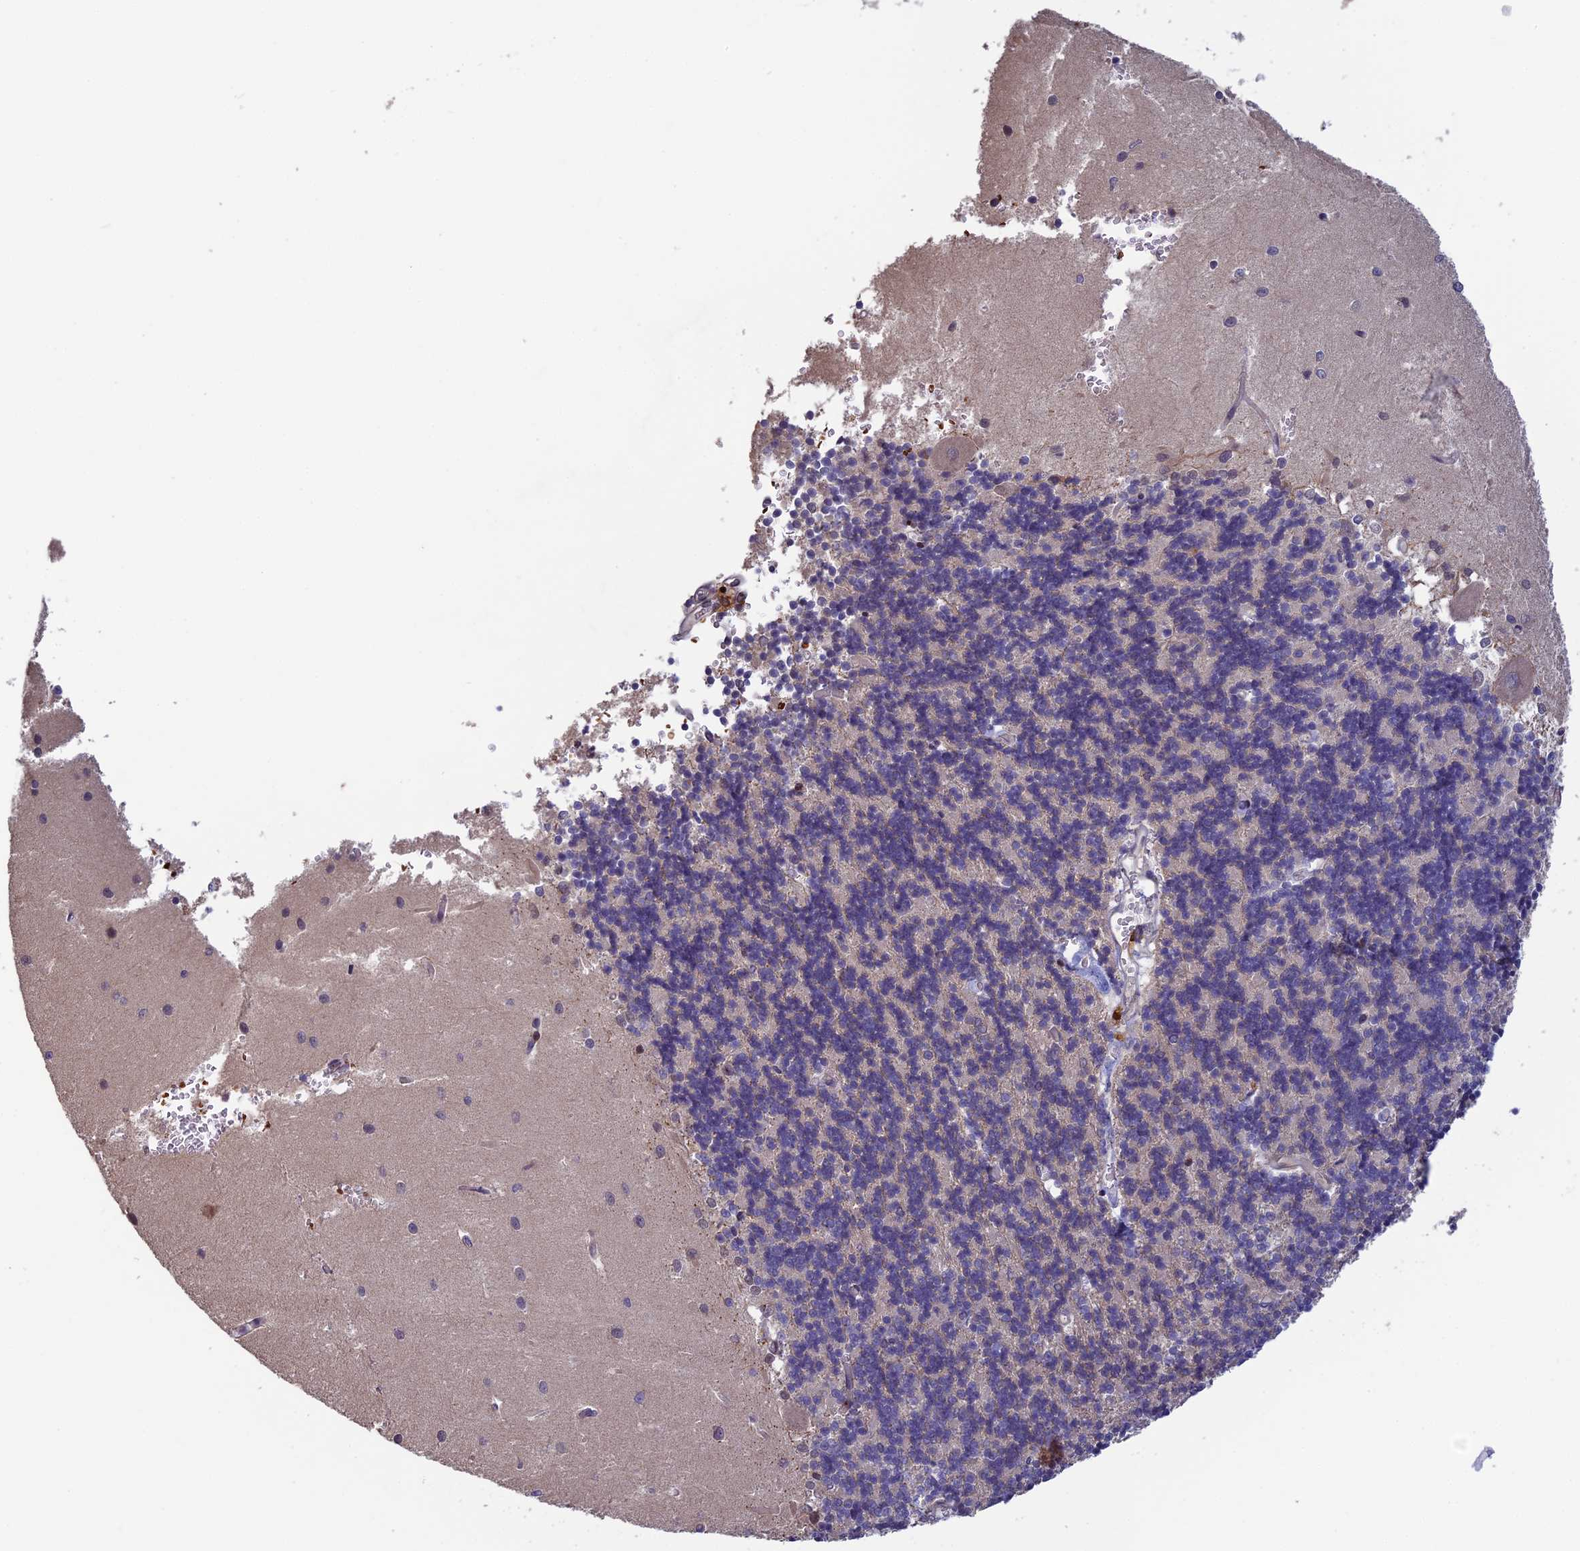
{"staining": {"intensity": "negative", "quantity": "none", "location": "none"}, "tissue": "cerebellum", "cell_type": "Cells in granular layer", "image_type": "normal", "snomed": [{"axis": "morphology", "description": "Normal tissue, NOS"}, {"axis": "topography", "description": "Cerebellum"}], "caption": "High power microscopy histopathology image of an immunohistochemistry (IHC) micrograph of benign cerebellum, revealing no significant staining in cells in granular layer. (DAB immunohistochemistry, high magnification).", "gene": "CCDC9B", "patient": {"sex": "male", "age": 37}}